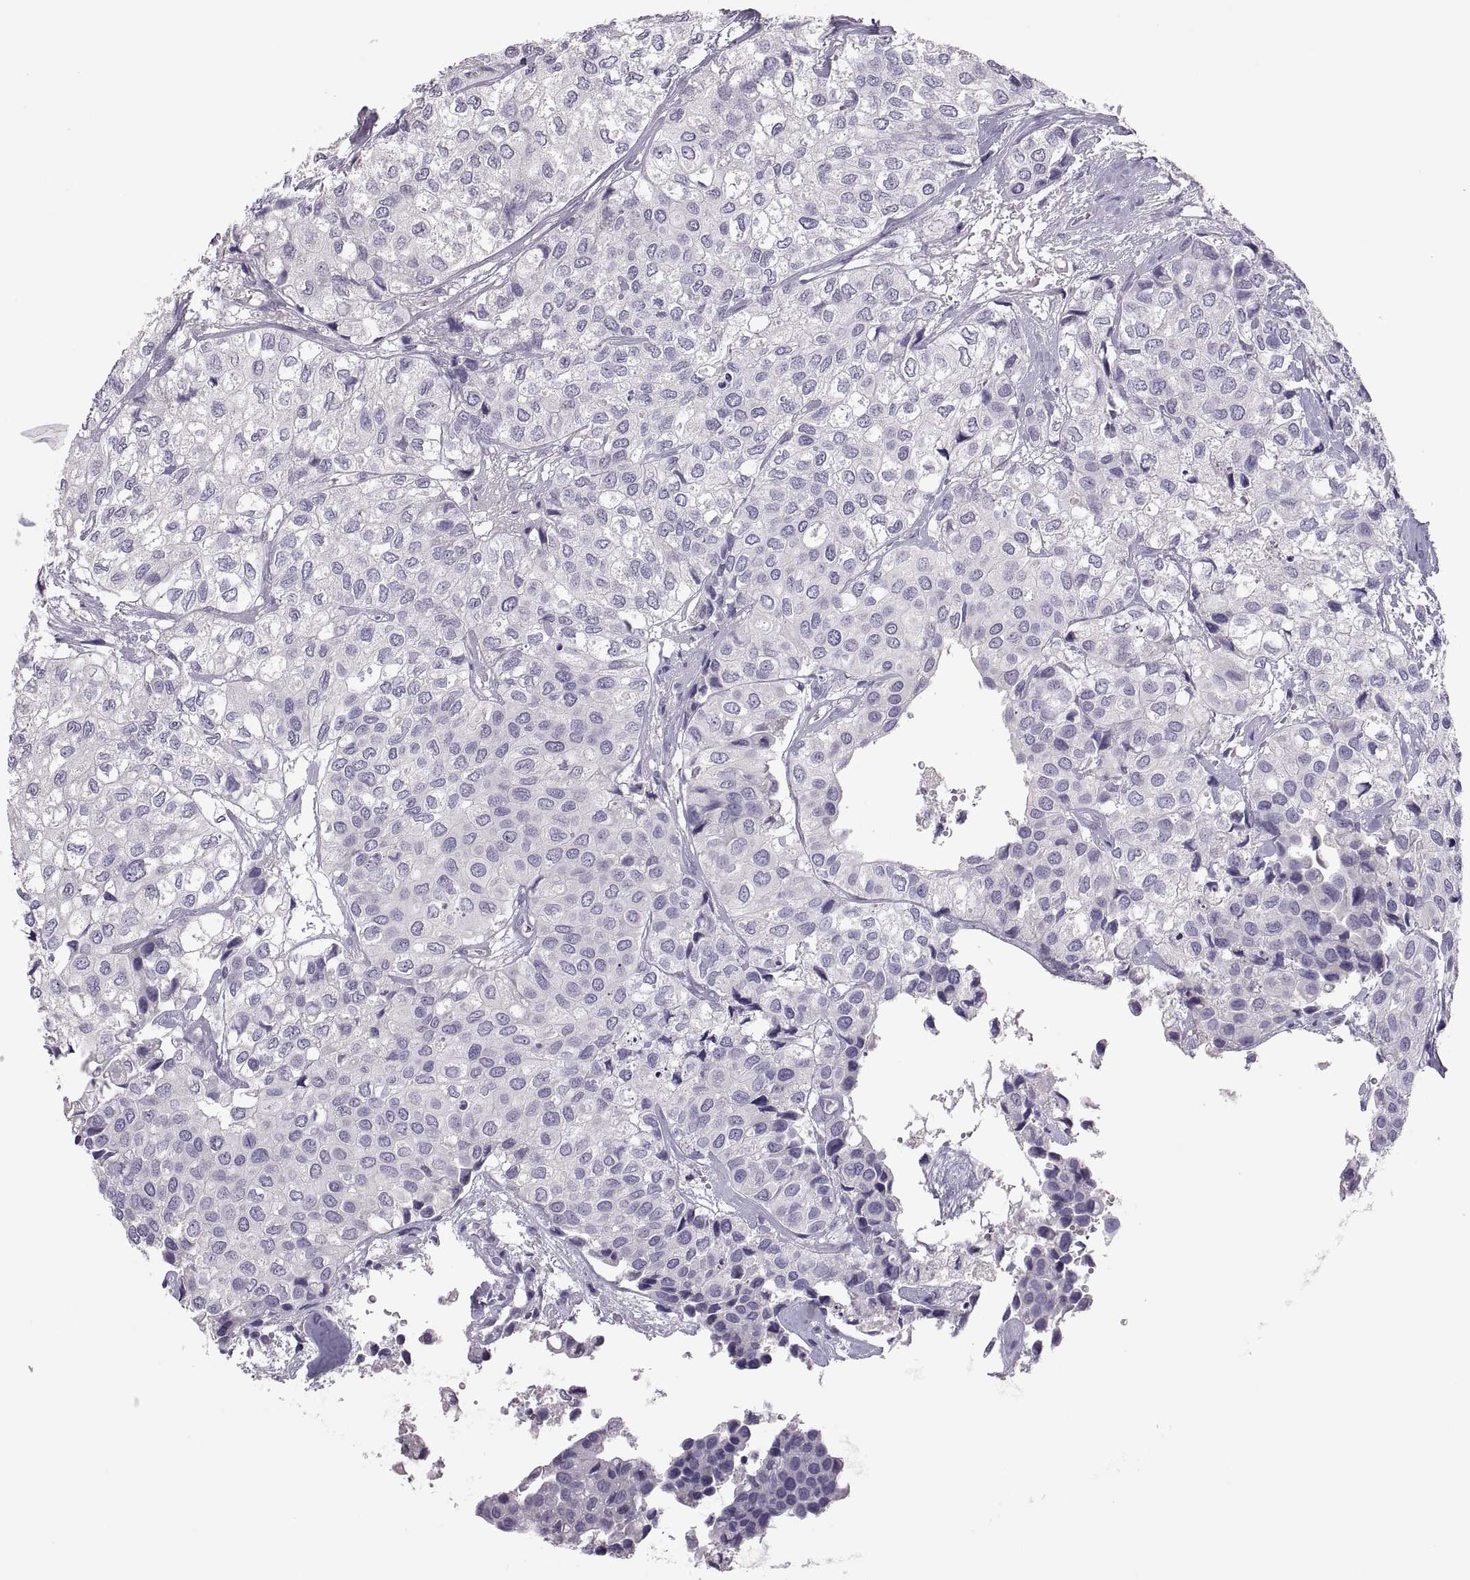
{"staining": {"intensity": "negative", "quantity": "none", "location": "none"}, "tissue": "urothelial cancer", "cell_type": "Tumor cells", "image_type": "cancer", "snomed": [{"axis": "morphology", "description": "Urothelial carcinoma, High grade"}, {"axis": "topography", "description": "Urinary bladder"}], "caption": "High magnification brightfield microscopy of urothelial carcinoma (high-grade) stained with DAB (brown) and counterstained with hematoxylin (blue): tumor cells show no significant expression.", "gene": "TBX19", "patient": {"sex": "male", "age": 73}}